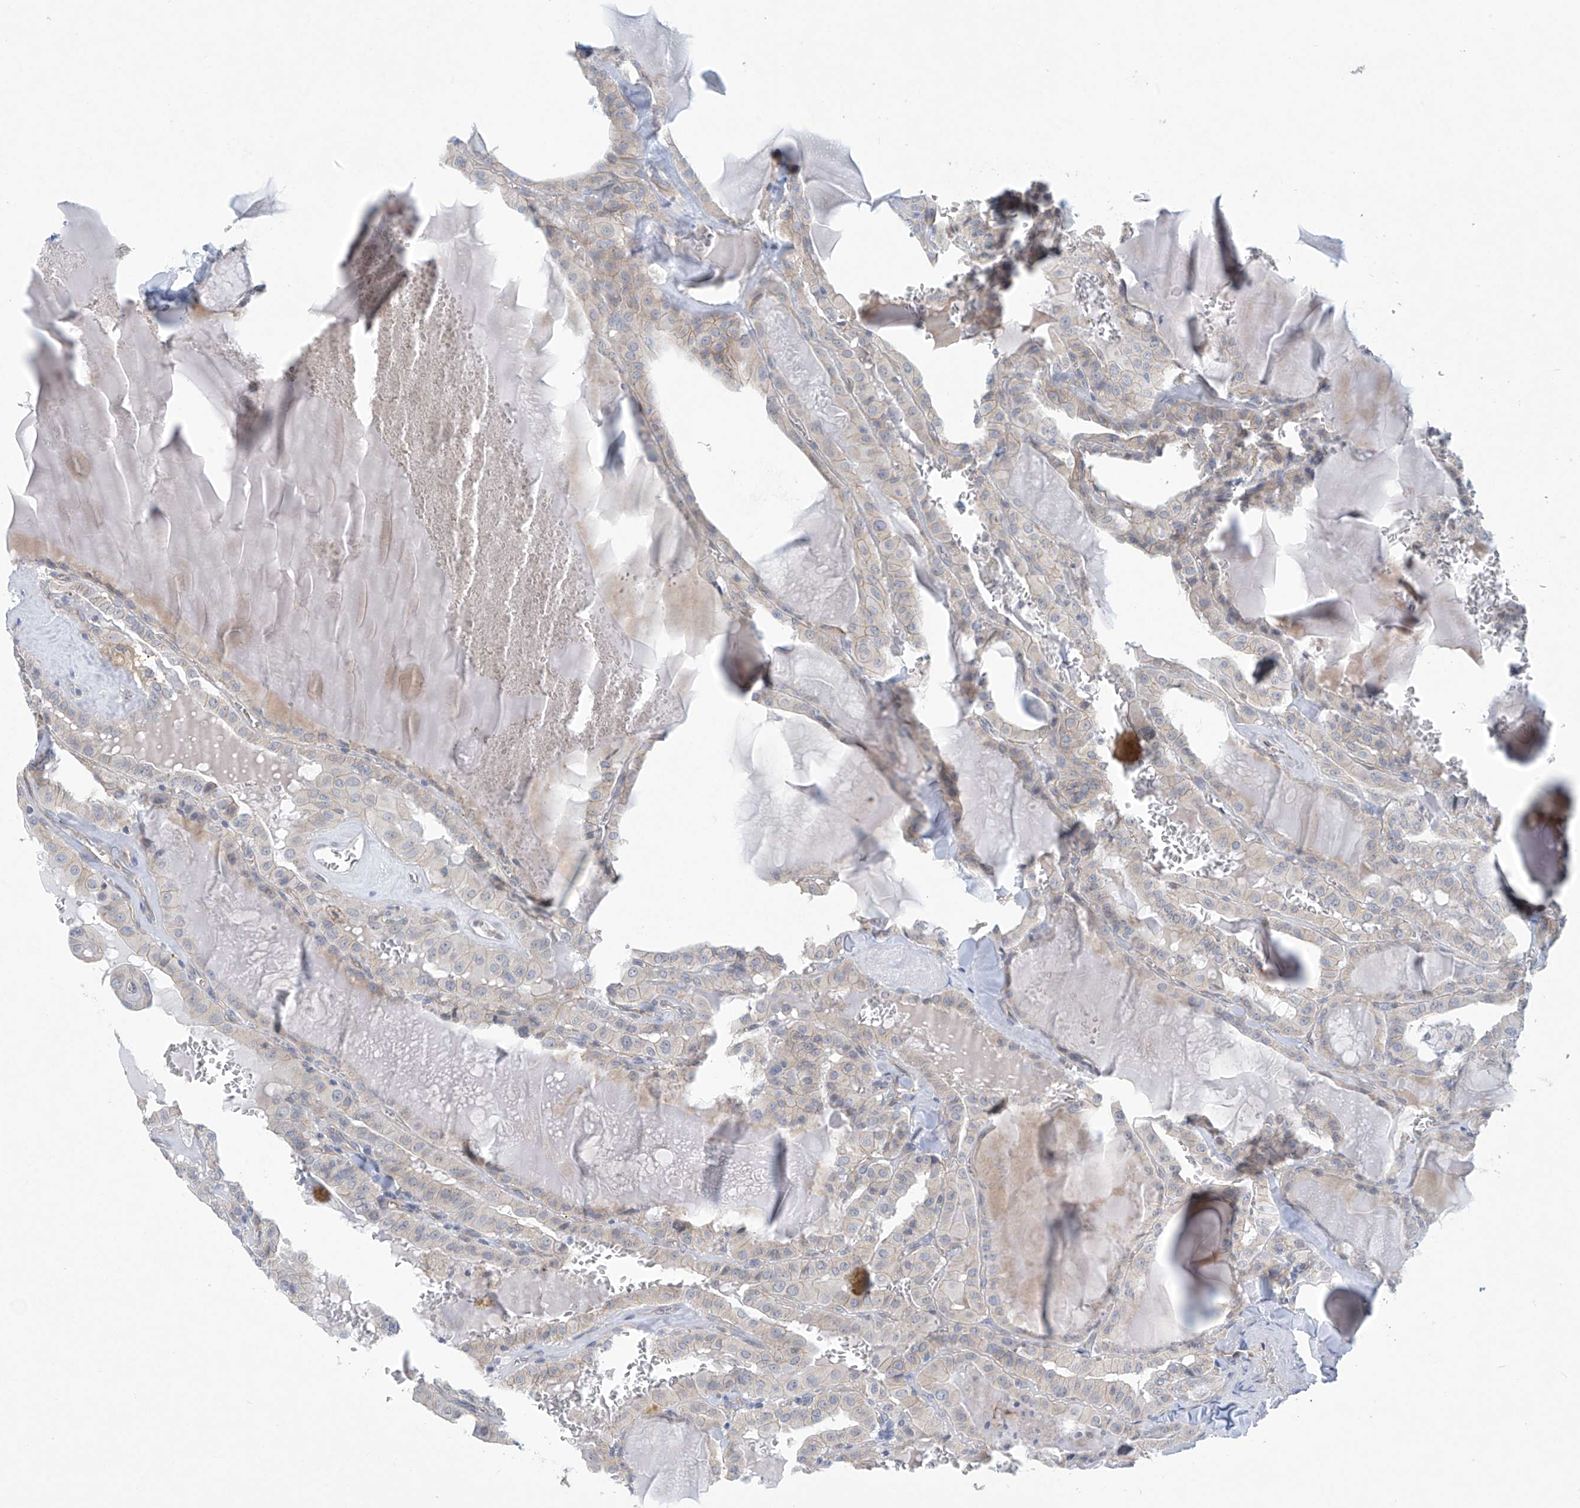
{"staining": {"intensity": "weak", "quantity": "<25%", "location": "cytoplasmic/membranous"}, "tissue": "thyroid cancer", "cell_type": "Tumor cells", "image_type": "cancer", "snomed": [{"axis": "morphology", "description": "Papillary adenocarcinoma, NOS"}, {"axis": "topography", "description": "Thyroid gland"}], "caption": "Protein analysis of thyroid papillary adenocarcinoma shows no significant expression in tumor cells.", "gene": "ABHD13", "patient": {"sex": "male", "age": 52}}